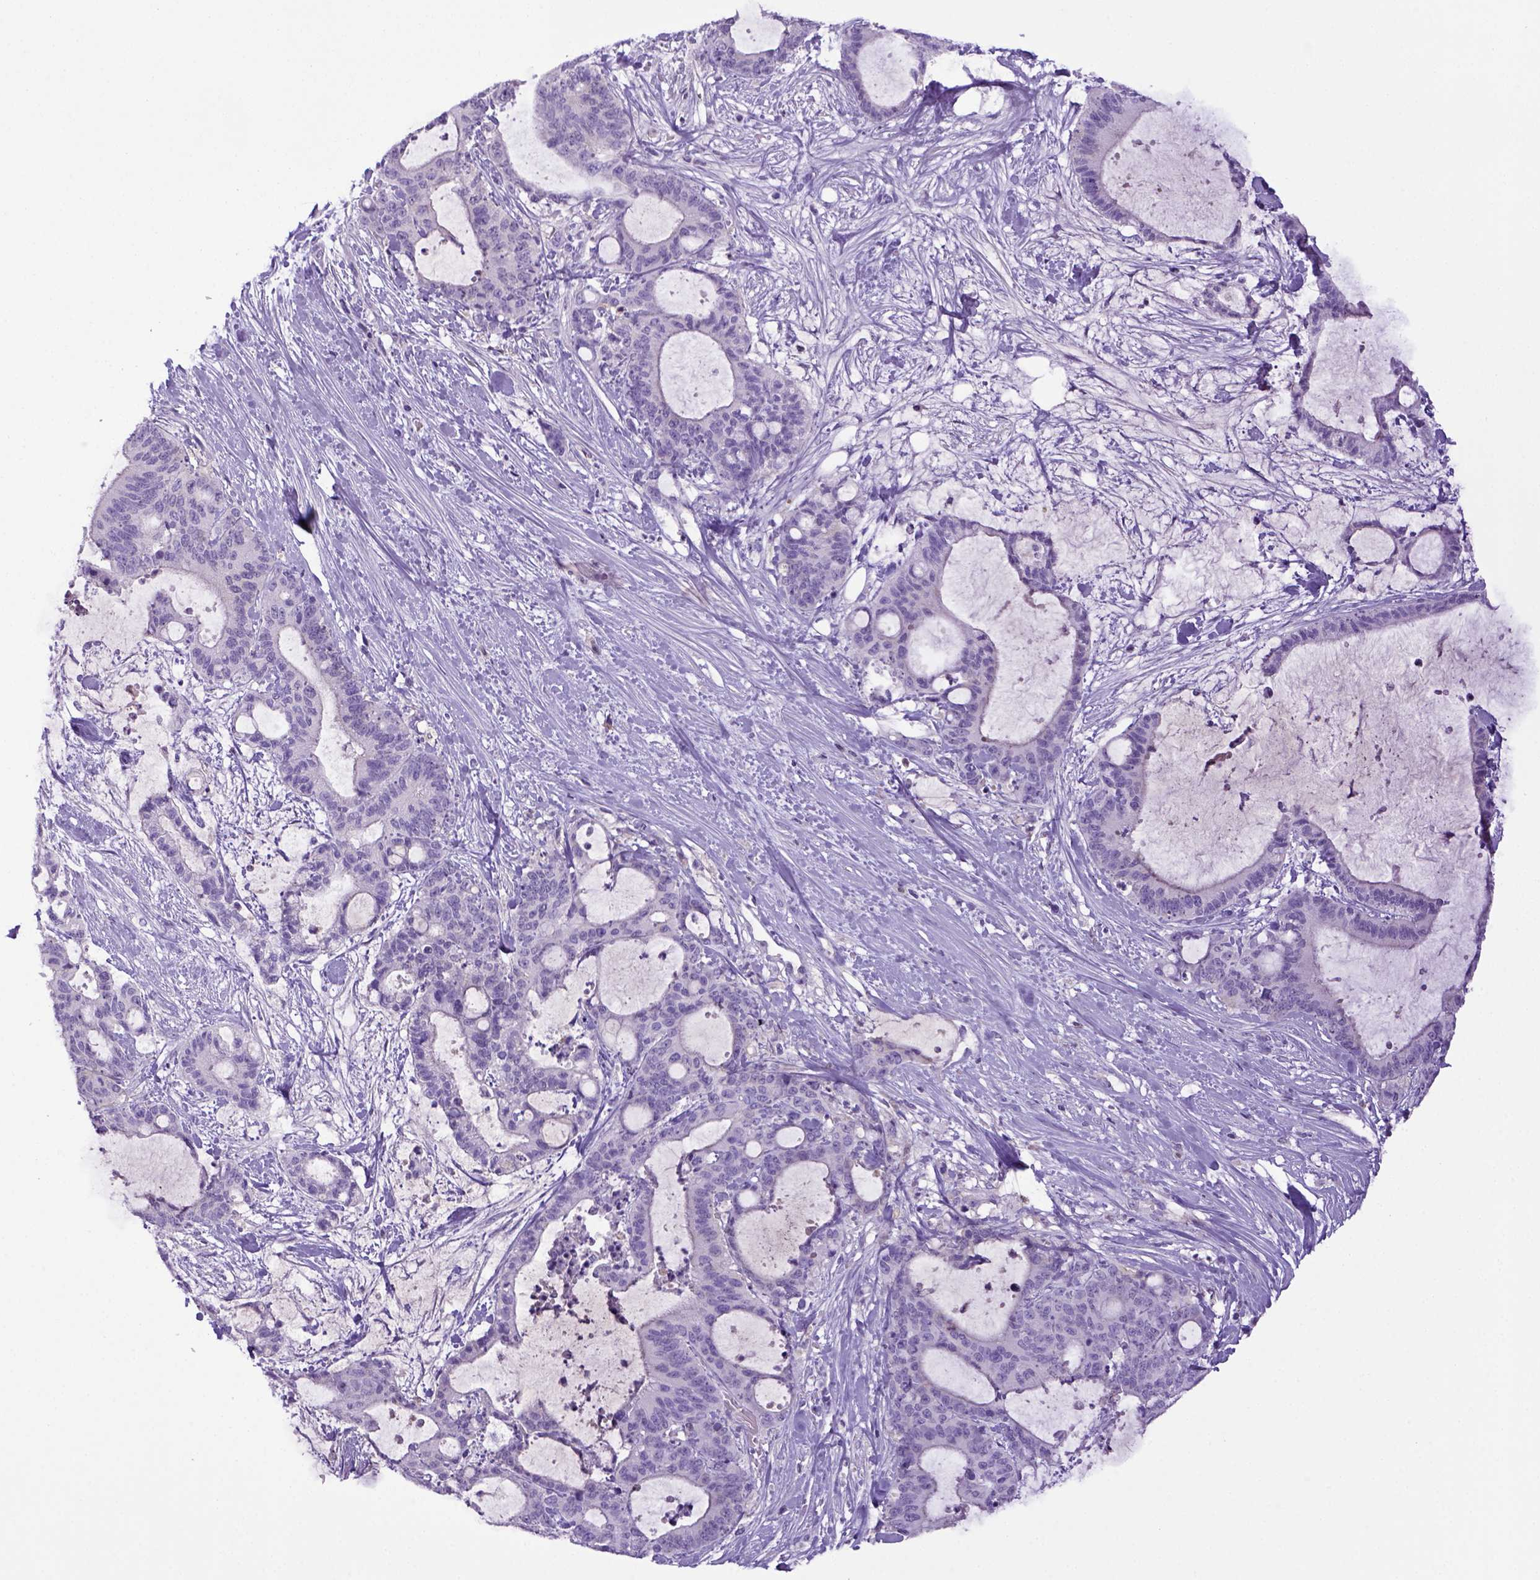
{"staining": {"intensity": "negative", "quantity": "none", "location": "none"}, "tissue": "liver cancer", "cell_type": "Tumor cells", "image_type": "cancer", "snomed": [{"axis": "morphology", "description": "Cholangiocarcinoma"}, {"axis": "topography", "description": "Liver"}], "caption": "Liver cholangiocarcinoma was stained to show a protein in brown. There is no significant staining in tumor cells.", "gene": "ITIH4", "patient": {"sex": "female", "age": 73}}